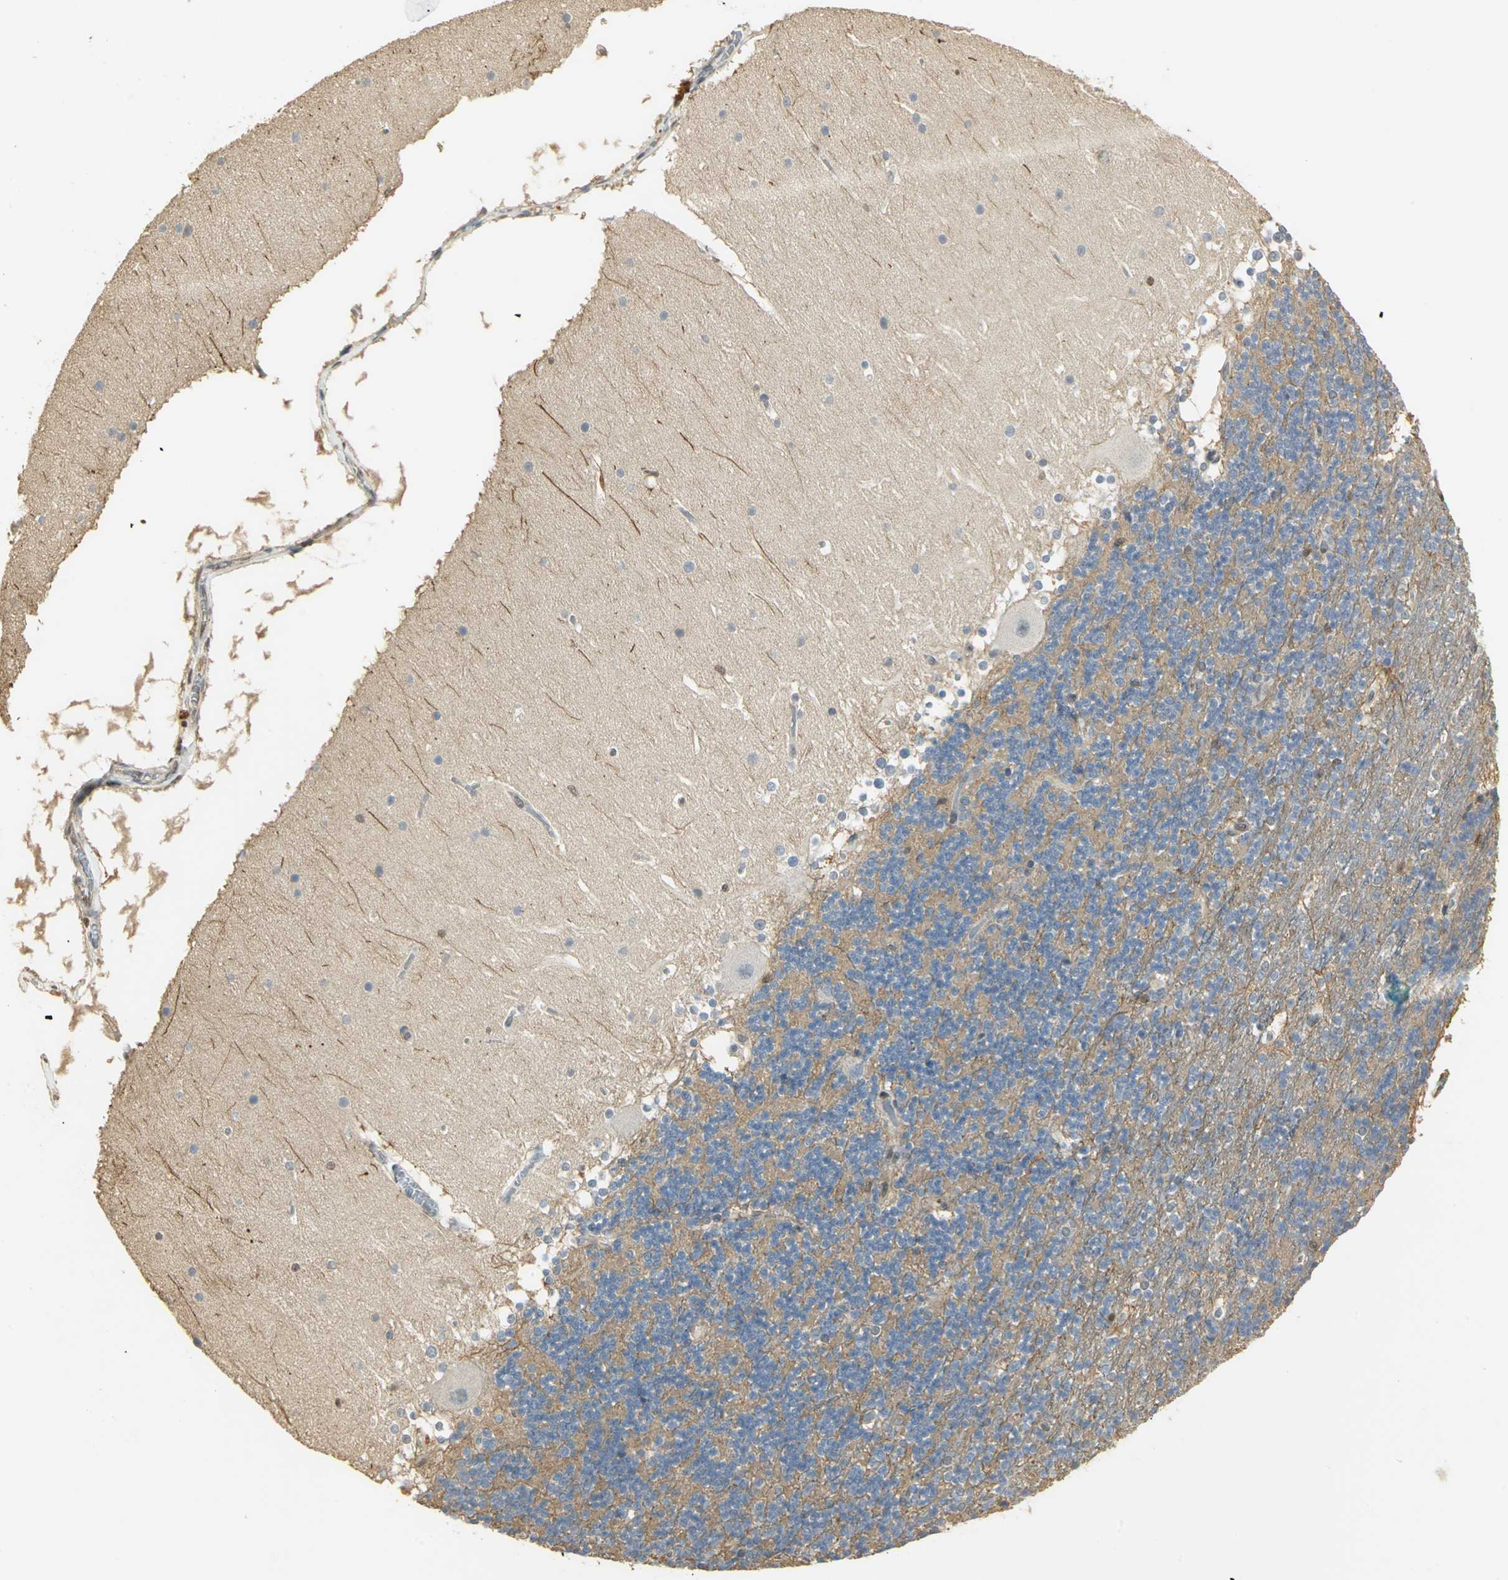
{"staining": {"intensity": "negative", "quantity": "none", "location": "none"}, "tissue": "cerebellum", "cell_type": "Cells in granular layer", "image_type": "normal", "snomed": [{"axis": "morphology", "description": "Normal tissue, NOS"}, {"axis": "topography", "description": "Cerebellum"}], "caption": "High power microscopy image of an immunohistochemistry image of unremarkable cerebellum, revealing no significant expression in cells in granular layer. (Stains: DAB (3,3'-diaminobenzidine) IHC with hematoxylin counter stain, Microscopy: brightfield microscopy at high magnification).", "gene": "ELF1", "patient": {"sex": "female", "age": 19}}